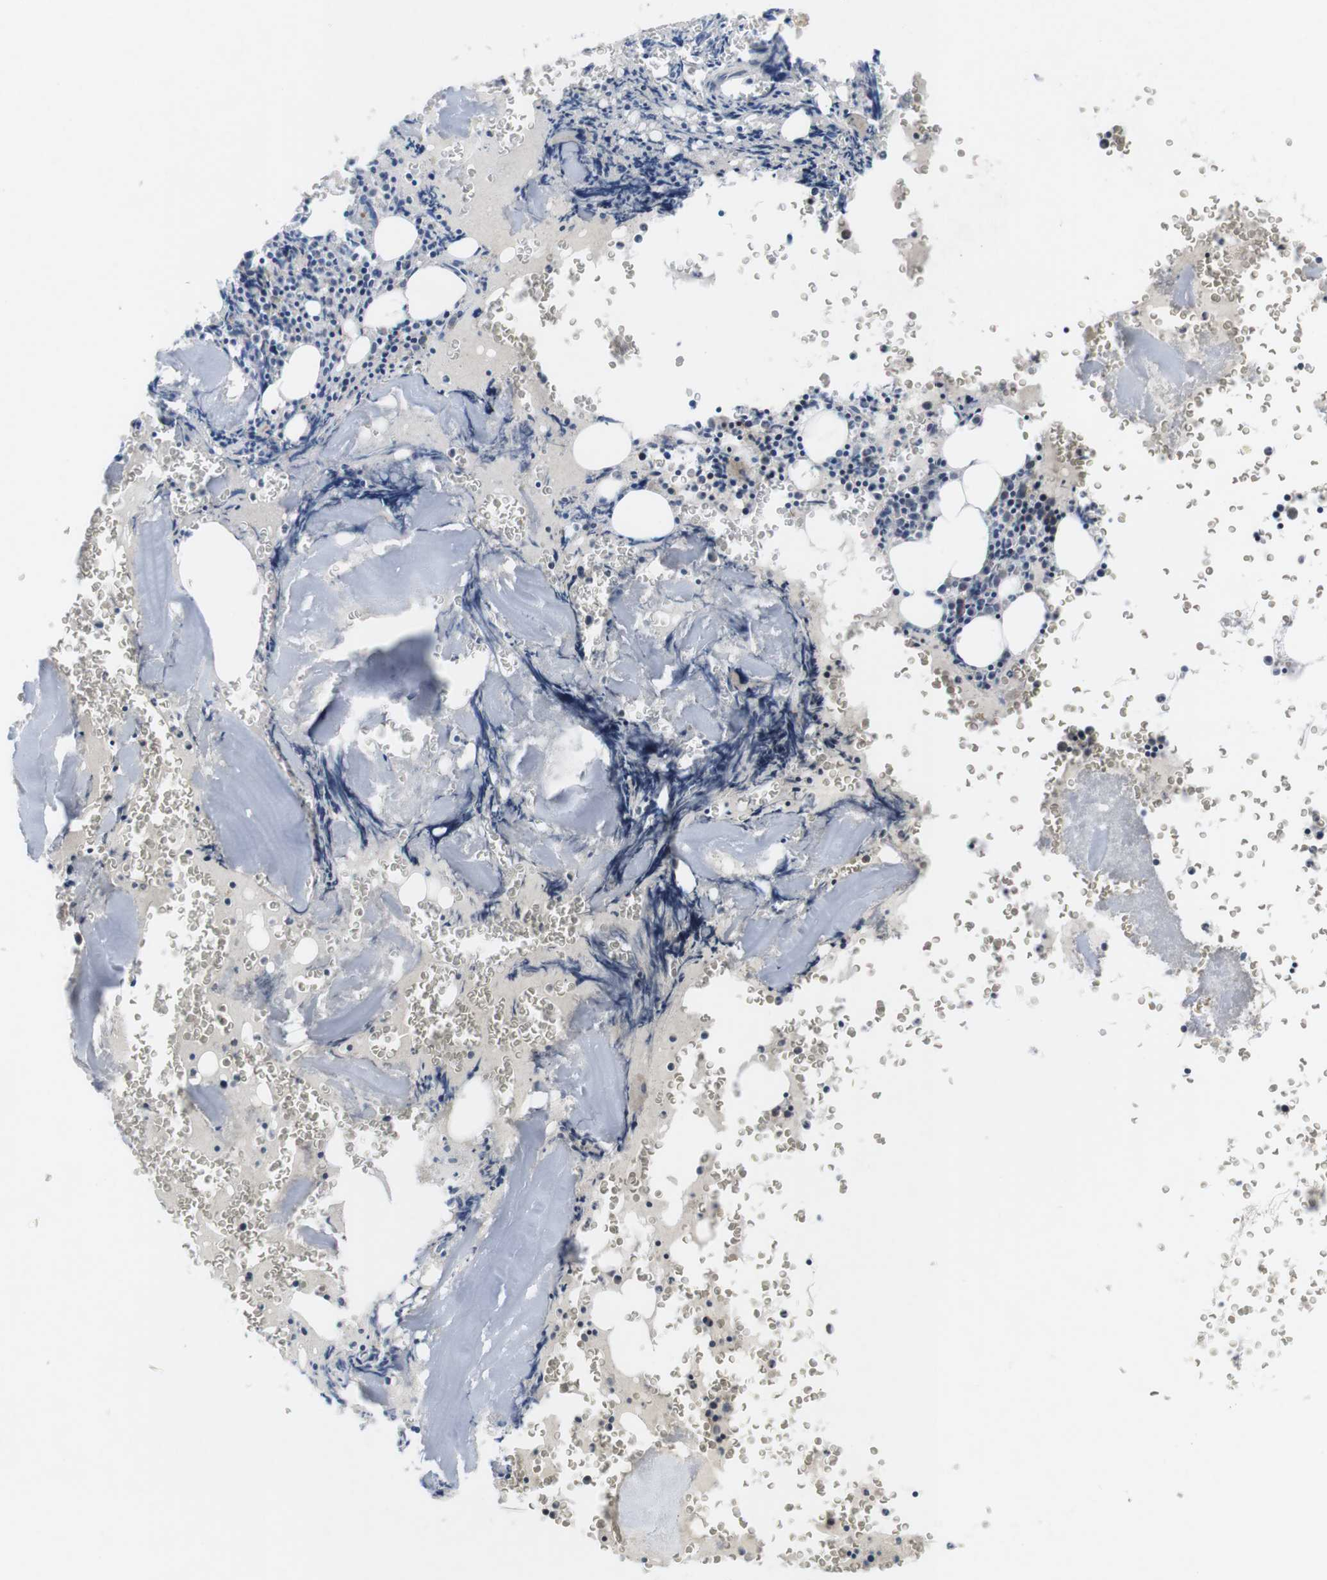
{"staining": {"intensity": "moderate", "quantity": "<25%", "location": "nuclear"}, "tissue": "bone marrow", "cell_type": "Hematopoietic cells", "image_type": "normal", "snomed": [{"axis": "morphology", "description": "Normal tissue, NOS"}, {"axis": "morphology", "description": "Inflammation, NOS"}, {"axis": "topography", "description": "Bone marrow"}], "caption": "This histopathology image displays IHC staining of normal bone marrow, with low moderate nuclear expression in approximately <25% of hematopoietic cells.", "gene": "NECTIN1", "patient": {"sex": "male", "age": 37}}